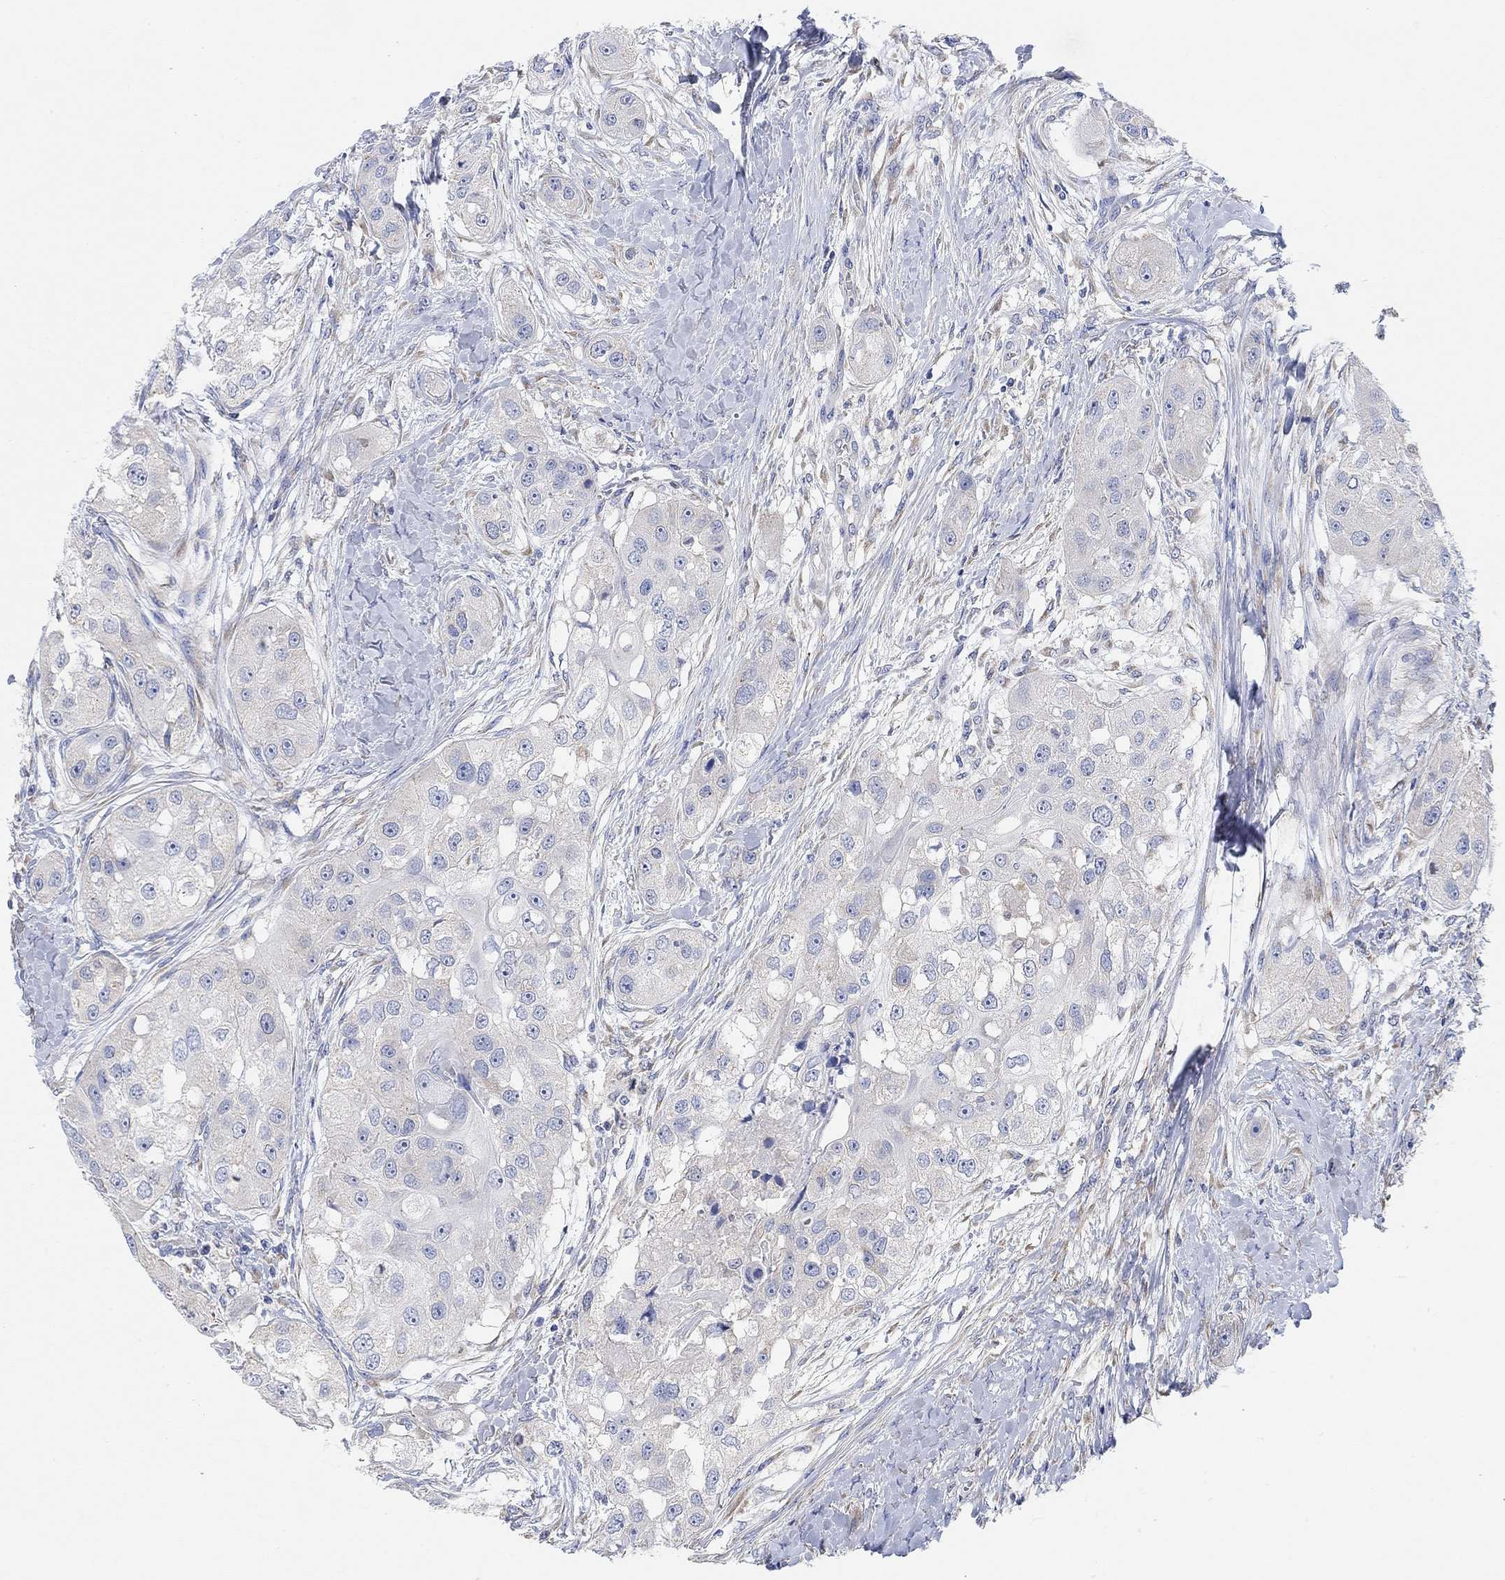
{"staining": {"intensity": "negative", "quantity": "none", "location": "none"}, "tissue": "head and neck cancer", "cell_type": "Tumor cells", "image_type": "cancer", "snomed": [{"axis": "morphology", "description": "Normal tissue, NOS"}, {"axis": "morphology", "description": "Squamous cell carcinoma, NOS"}, {"axis": "topography", "description": "Skeletal muscle"}, {"axis": "topography", "description": "Head-Neck"}], "caption": "This is a micrograph of immunohistochemistry (IHC) staining of squamous cell carcinoma (head and neck), which shows no expression in tumor cells. (IHC, brightfield microscopy, high magnification).", "gene": "RGS1", "patient": {"sex": "male", "age": 51}}